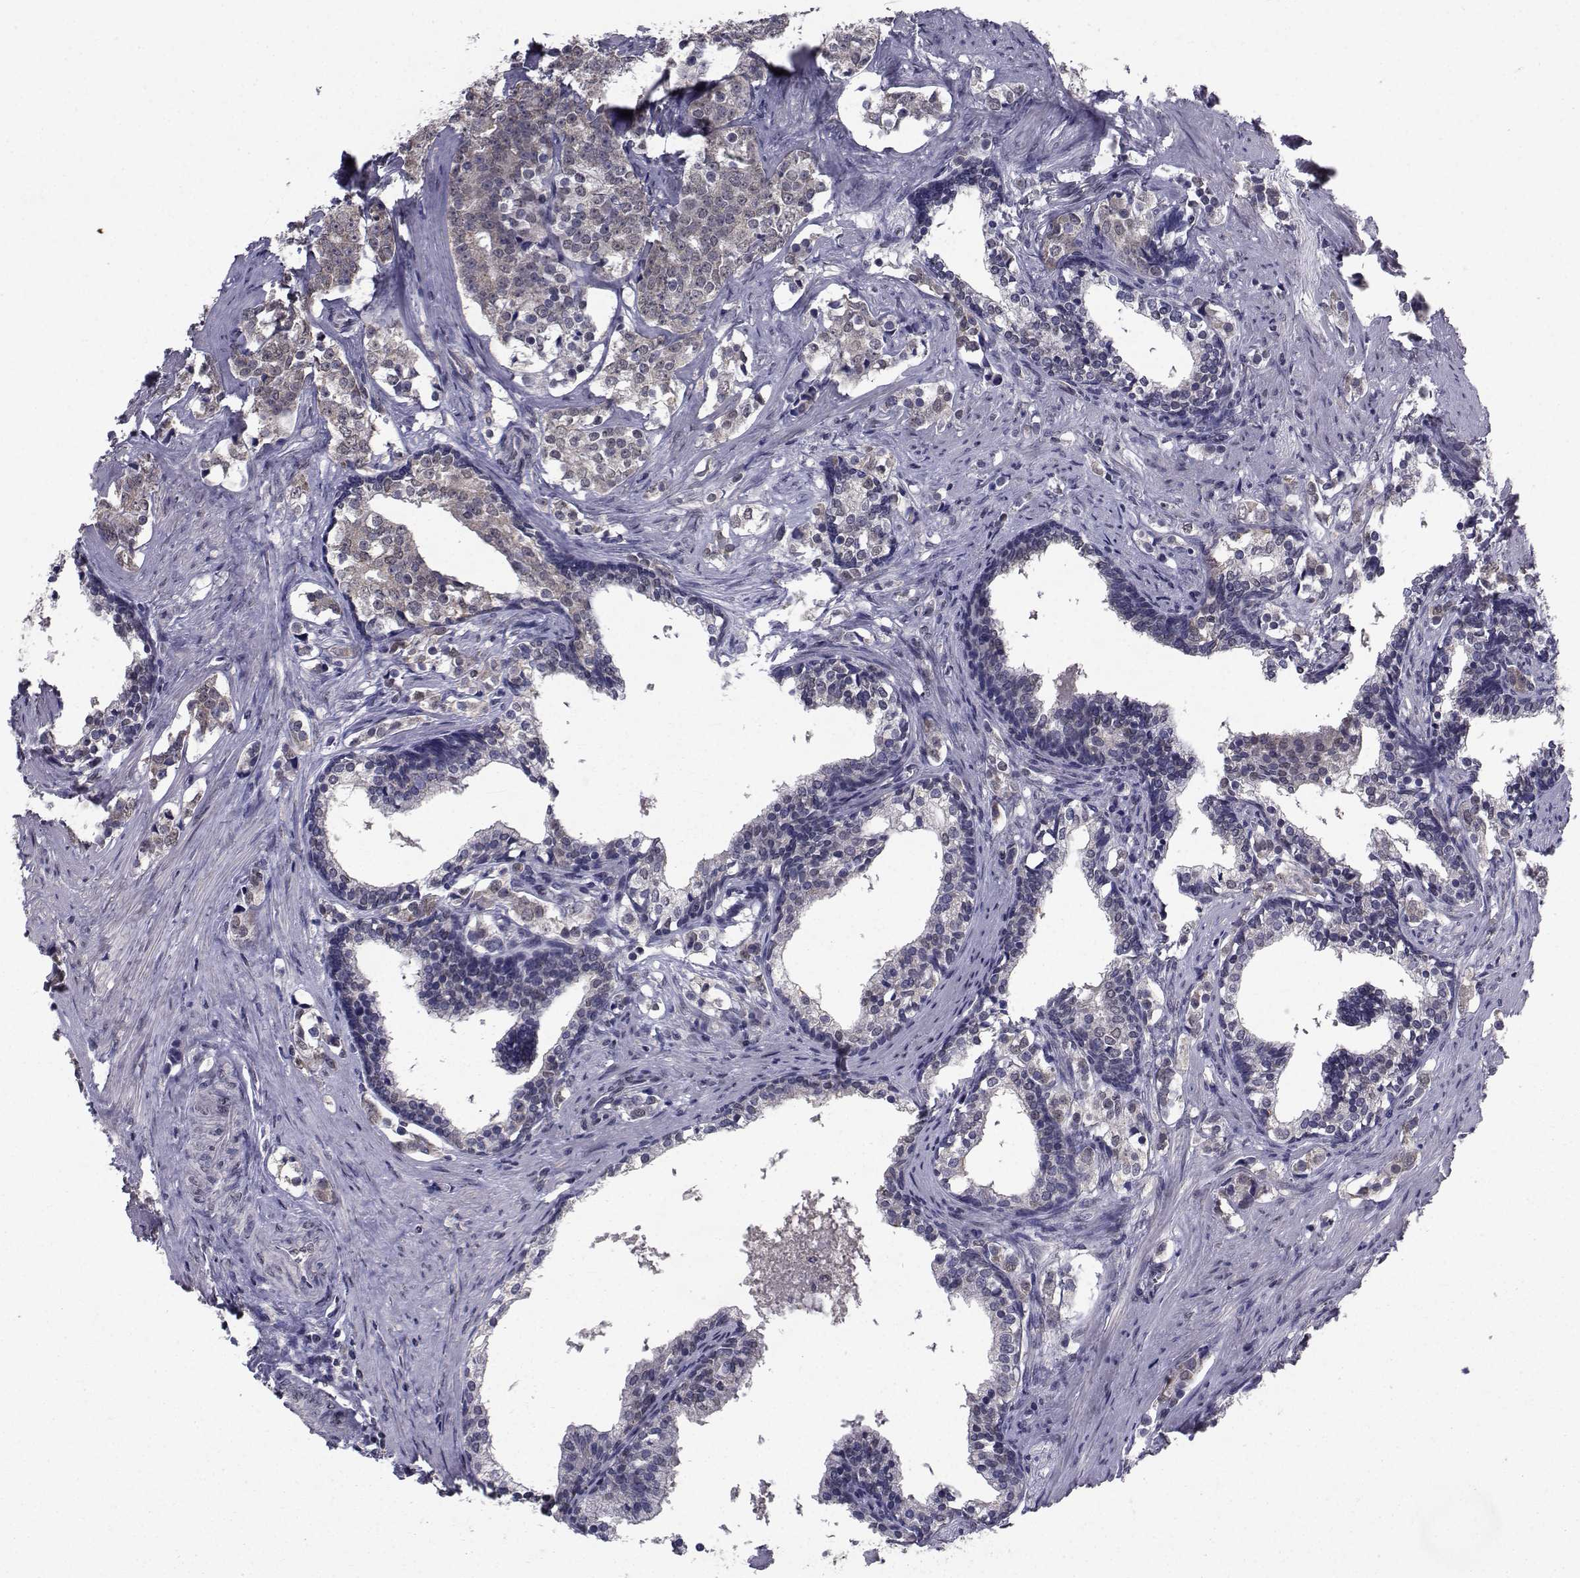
{"staining": {"intensity": "weak", "quantity": "<25%", "location": "cytoplasmic/membranous"}, "tissue": "prostate cancer", "cell_type": "Tumor cells", "image_type": "cancer", "snomed": [{"axis": "morphology", "description": "Adenocarcinoma, NOS"}, {"axis": "topography", "description": "Prostate and seminal vesicle, NOS"}], "caption": "Prostate cancer (adenocarcinoma) stained for a protein using immunohistochemistry demonstrates no expression tumor cells.", "gene": "CYP2S1", "patient": {"sex": "male", "age": 63}}